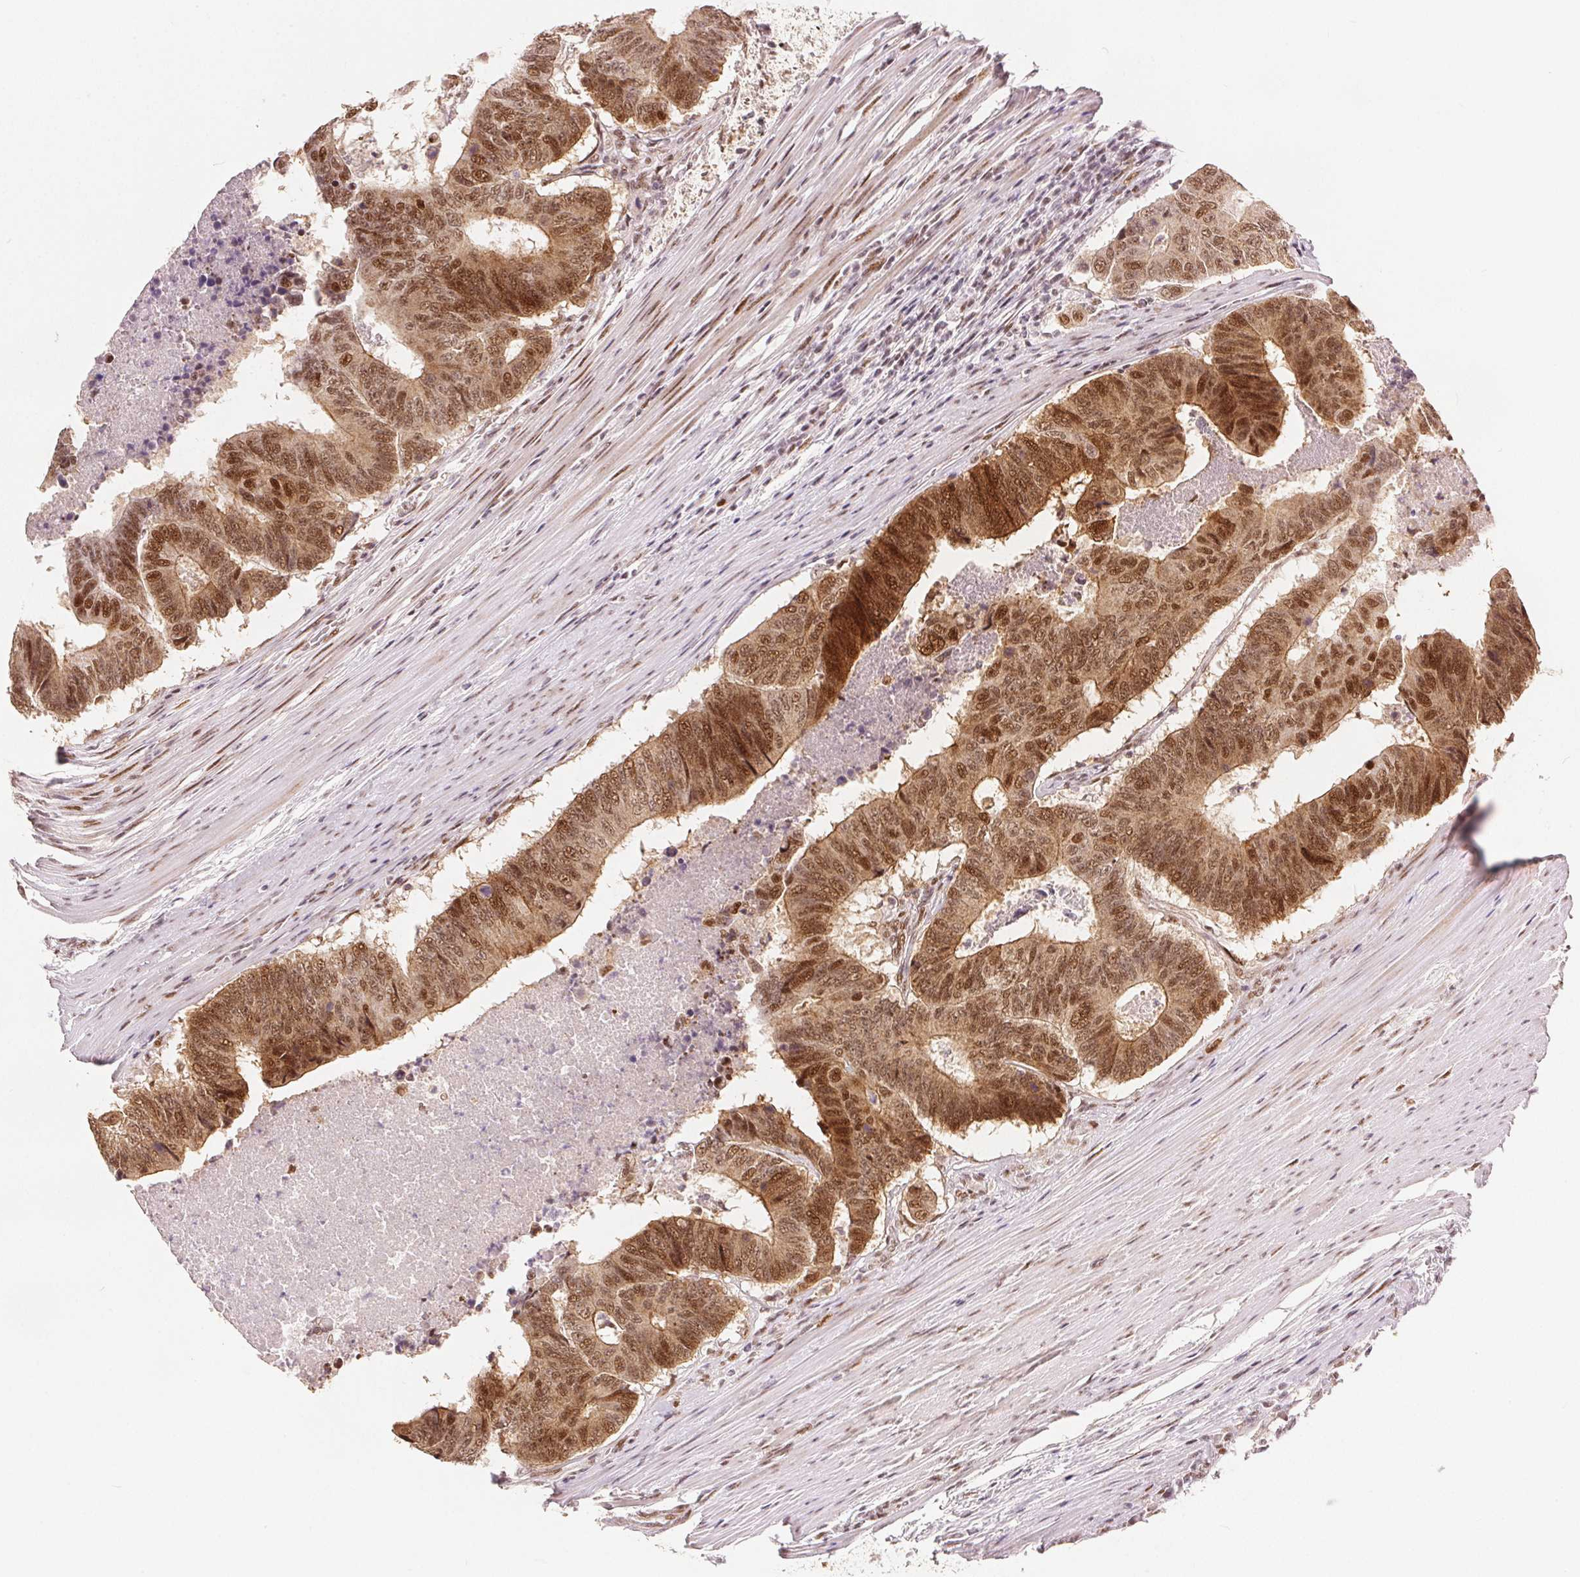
{"staining": {"intensity": "strong", "quantity": ">75%", "location": "nuclear"}, "tissue": "colorectal cancer", "cell_type": "Tumor cells", "image_type": "cancer", "snomed": [{"axis": "morphology", "description": "Adenocarcinoma, NOS"}, {"axis": "topography", "description": "Colon"}], "caption": "Protein analysis of colorectal adenocarcinoma tissue reveals strong nuclear positivity in about >75% of tumor cells. The staining is performed using DAB brown chromogen to label protein expression. The nuclei are counter-stained blue using hematoxylin.", "gene": "ZNF703", "patient": {"sex": "female", "age": 48}}